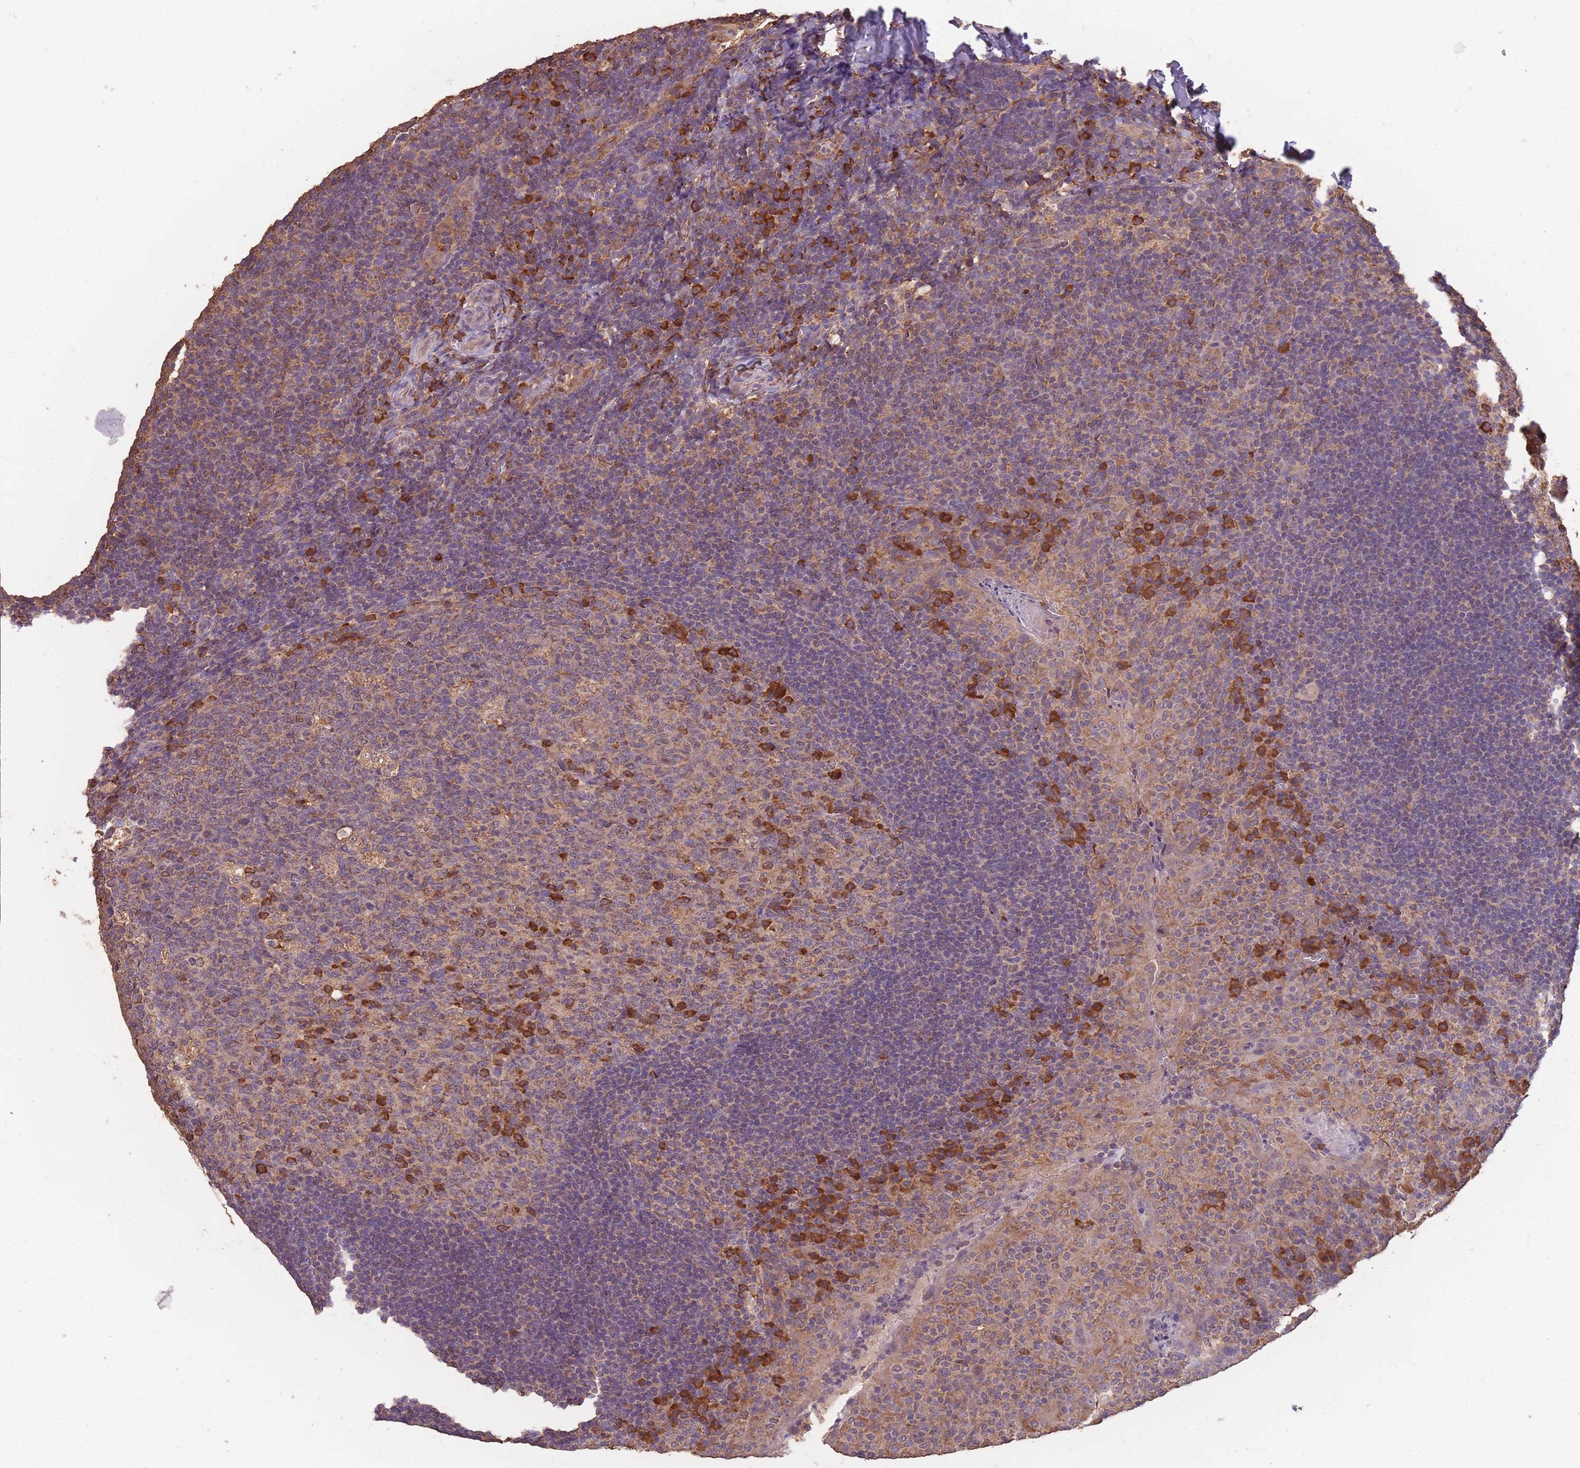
{"staining": {"intensity": "strong", "quantity": "<25%", "location": "cytoplasmic/membranous"}, "tissue": "tonsil", "cell_type": "Germinal center cells", "image_type": "normal", "snomed": [{"axis": "morphology", "description": "Normal tissue, NOS"}, {"axis": "topography", "description": "Tonsil"}], "caption": "Germinal center cells reveal medium levels of strong cytoplasmic/membranous staining in approximately <25% of cells in benign human tonsil.", "gene": "SANBR", "patient": {"sex": "male", "age": 17}}